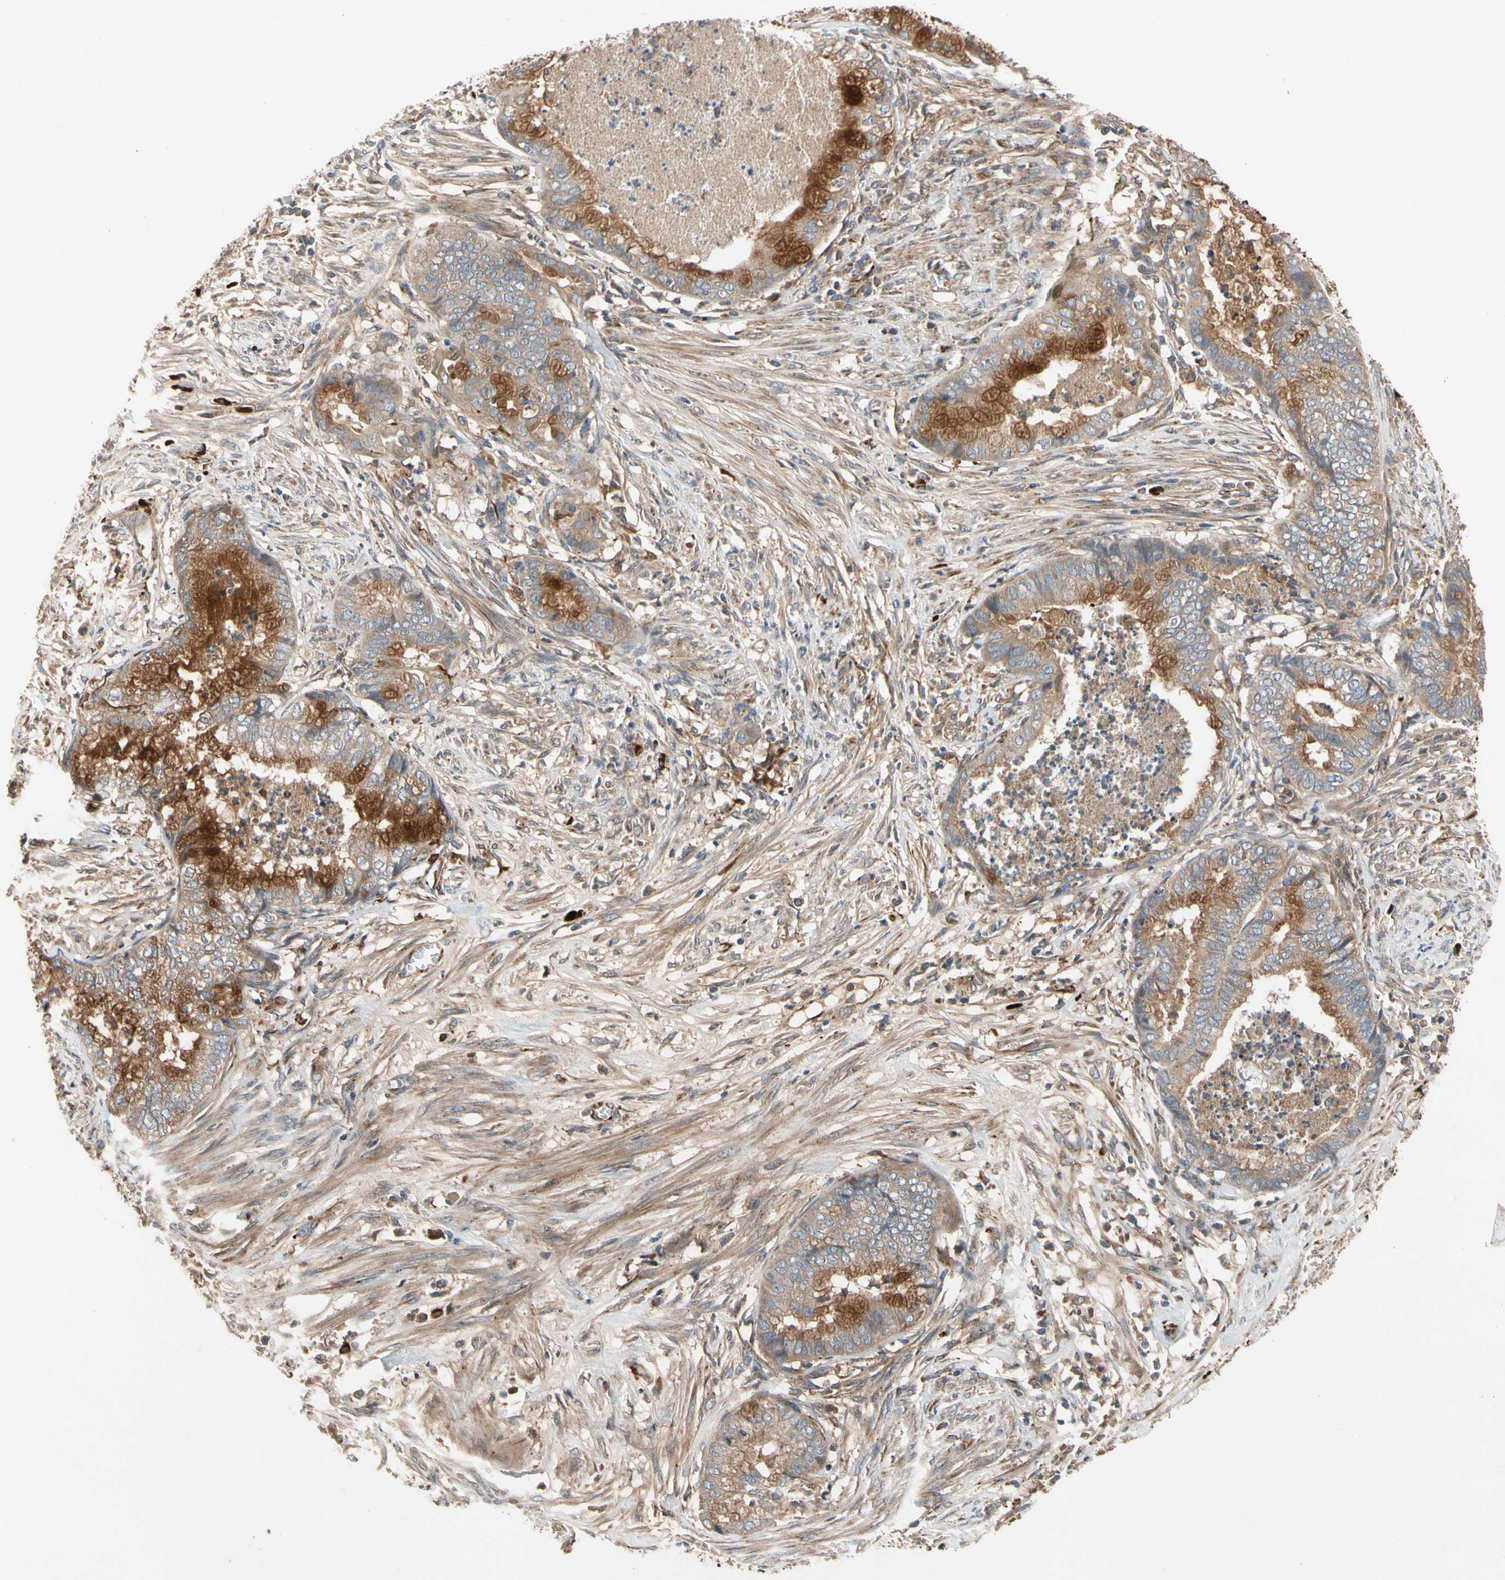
{"staining": {"intensity": "moderate", "quantity": ">75%", "location": "cytoplasmic/membranous"}, "tissue": "endometrial cancer", "cell_type": "Tumor cells", "image_type": "cancer", "snomed": [{"axis": "morphology", "description": "Necrosis, NOS"}, {"axis": "morphology", "description": "Adenocarcinoma, NOS"}, {"axis": "topography", "description": "Endometrium"}], "caption": "Immunohistochemical staining of adenocarcinoma (endometrial) demonstrates medium levels of moderate cytoplasmic/membranous expression in approximately >75% of tumor cells.", "gene": "FGD6", "patient": {"sex": "female", "age": 79}}